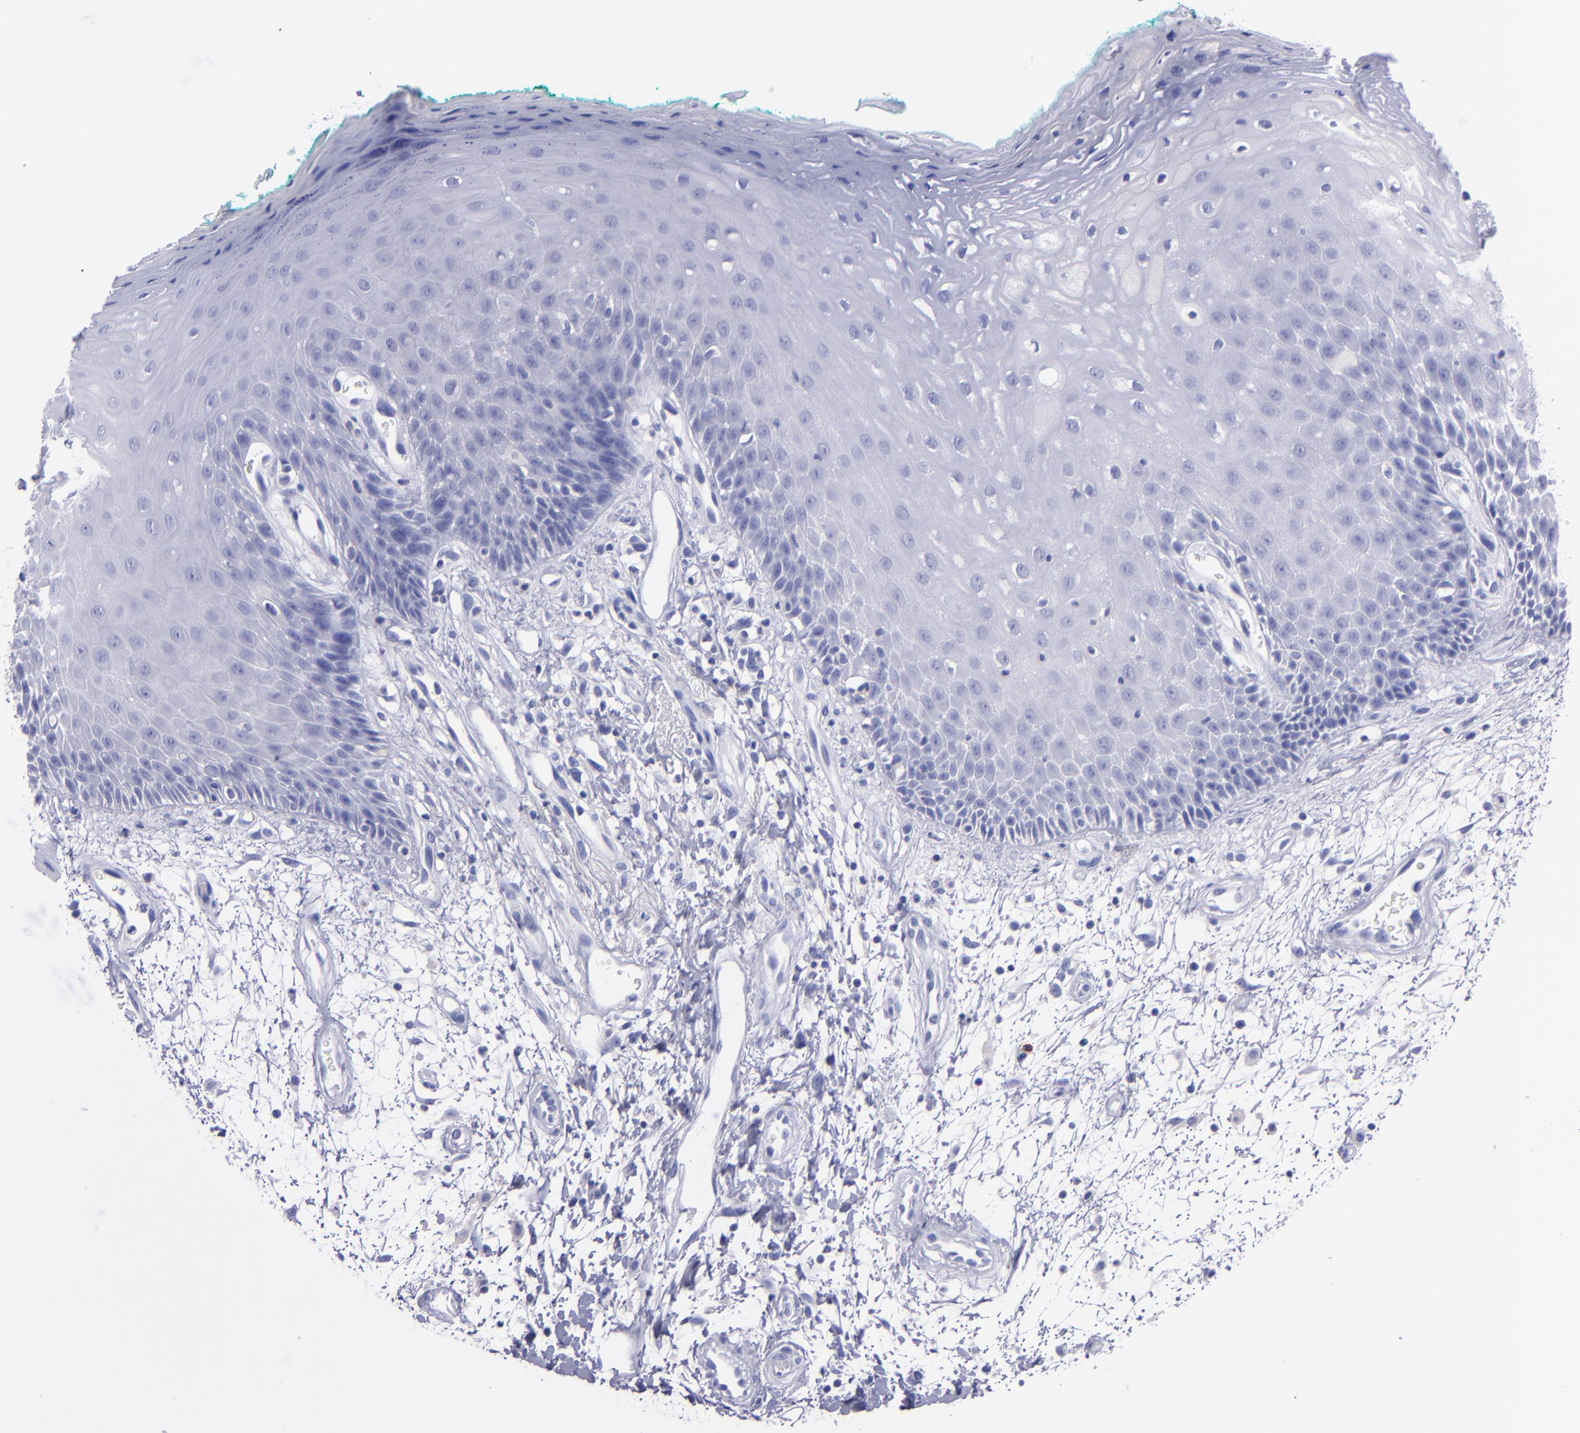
{"staining": {"intensity": "negative", "quantity": "none", "location": "none"}, "tissue": "oral mucosa", "cell_type": "Squamous epithelial cells", "image_type": "normal", "snomed": [{"axis": "morphology", "description": "Normal tissue, NOS"}, {"axis": "morphology", "description": "Squamous cell carcinoma, NOS"}, {"axis": "topography", "description": "Skeletal muscle"}, {"axis": "topography", "description": "Oral tissue"}, {"axis": "topography", "description": "Head-Neck"}], "caption": "This is a micrograph of immunohistochemistry staining of benign oral mucosa, which shows no staining in squamous epithelial cells. (DAB immunohistochemistry (IHC), high magnification).", "gene": "CD37", "patient": {"sex": "female", "age": 84}}